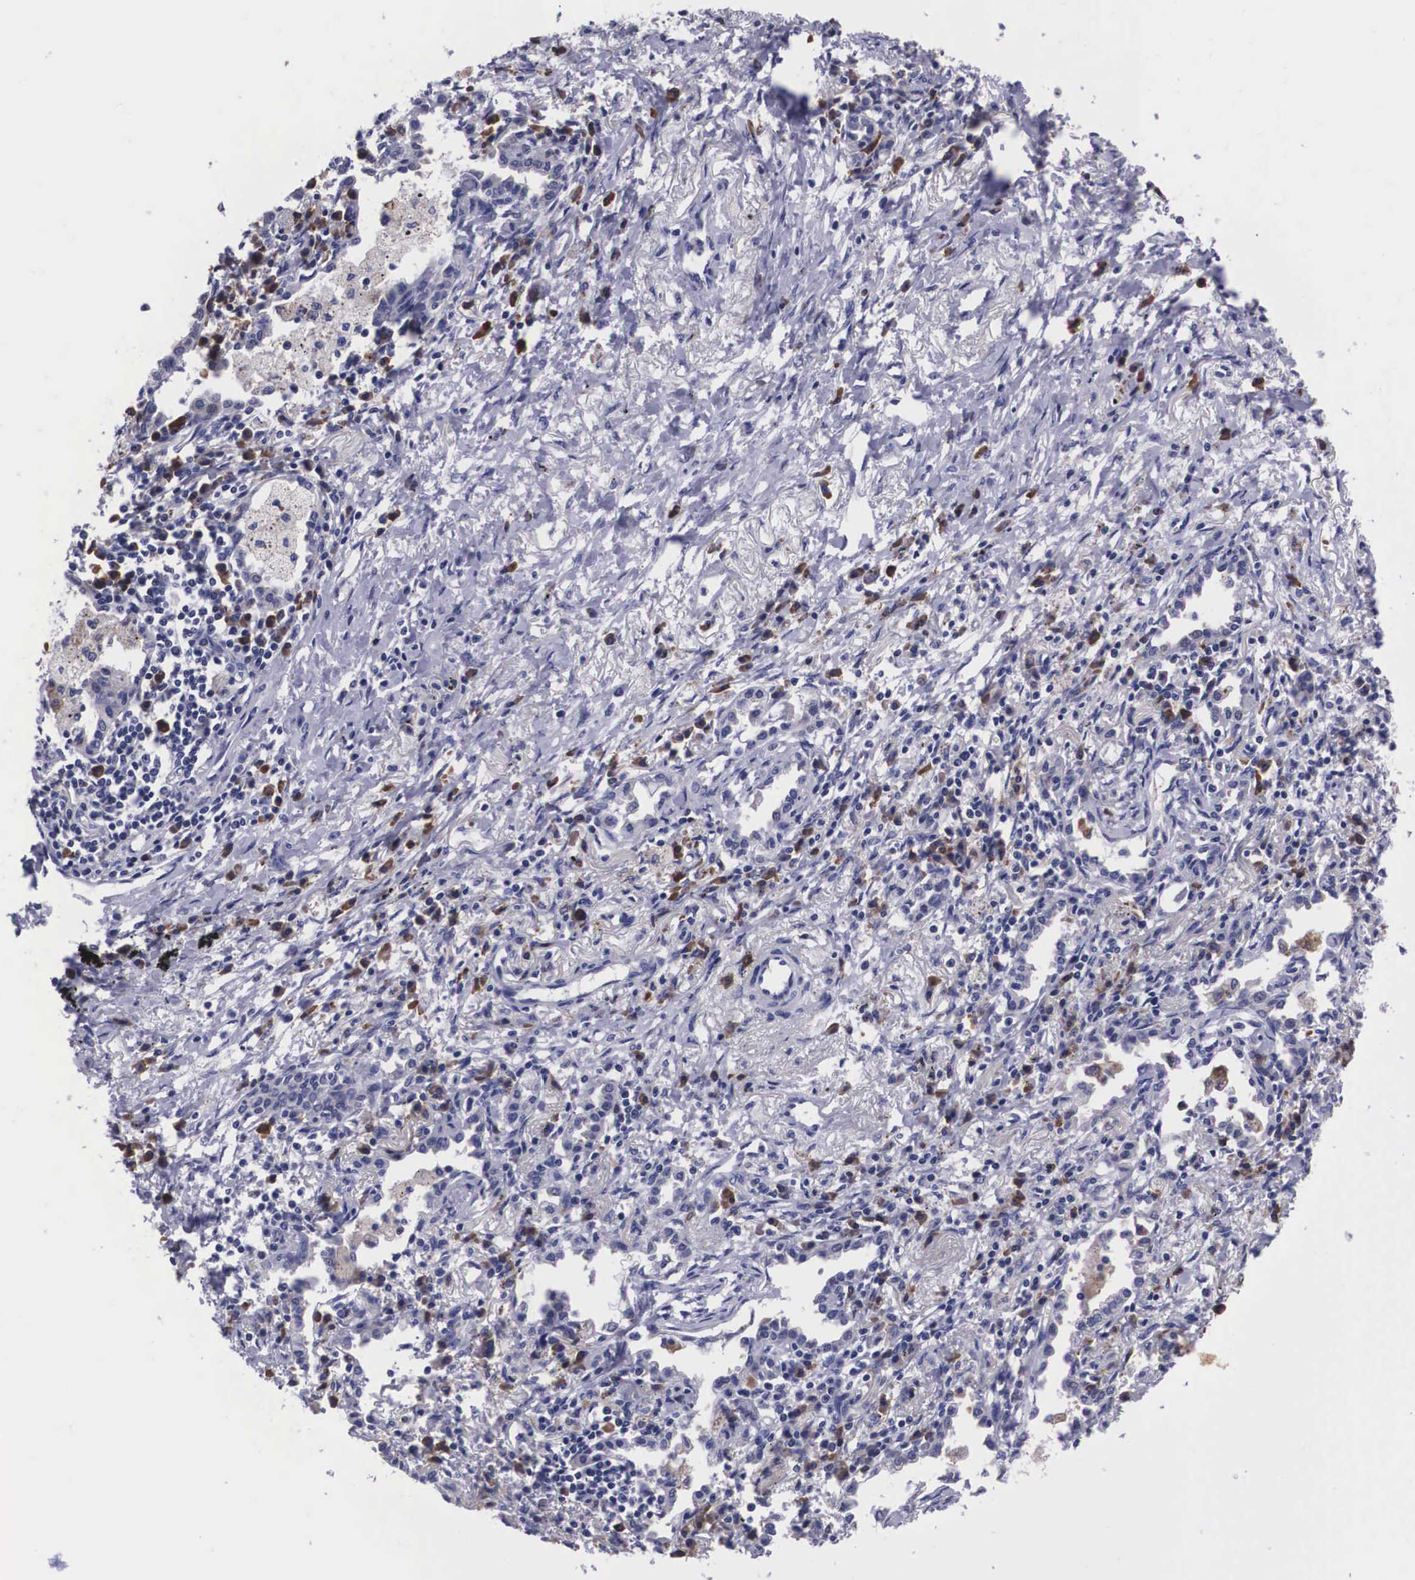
{"staining": {"intensity": "weak", "quantity": "<25%", "location": "cytoplasmic/membranous"}, "tissue": "lung cancer", "cell_type": "Tumor cells", "image_type": "cancer", "snomed": [{"axis": "morphology", "description": "Adenocarcinoma, NOS"}, {"axis": "topography", "description": "Lung"}], "caption": "DAB immunohistochemical staining of adenocarcinoma (lung) reveals no significant expression in tumor cells.", "gene": "CRELD2", "patient": {"sex": "male", "age": 60}}